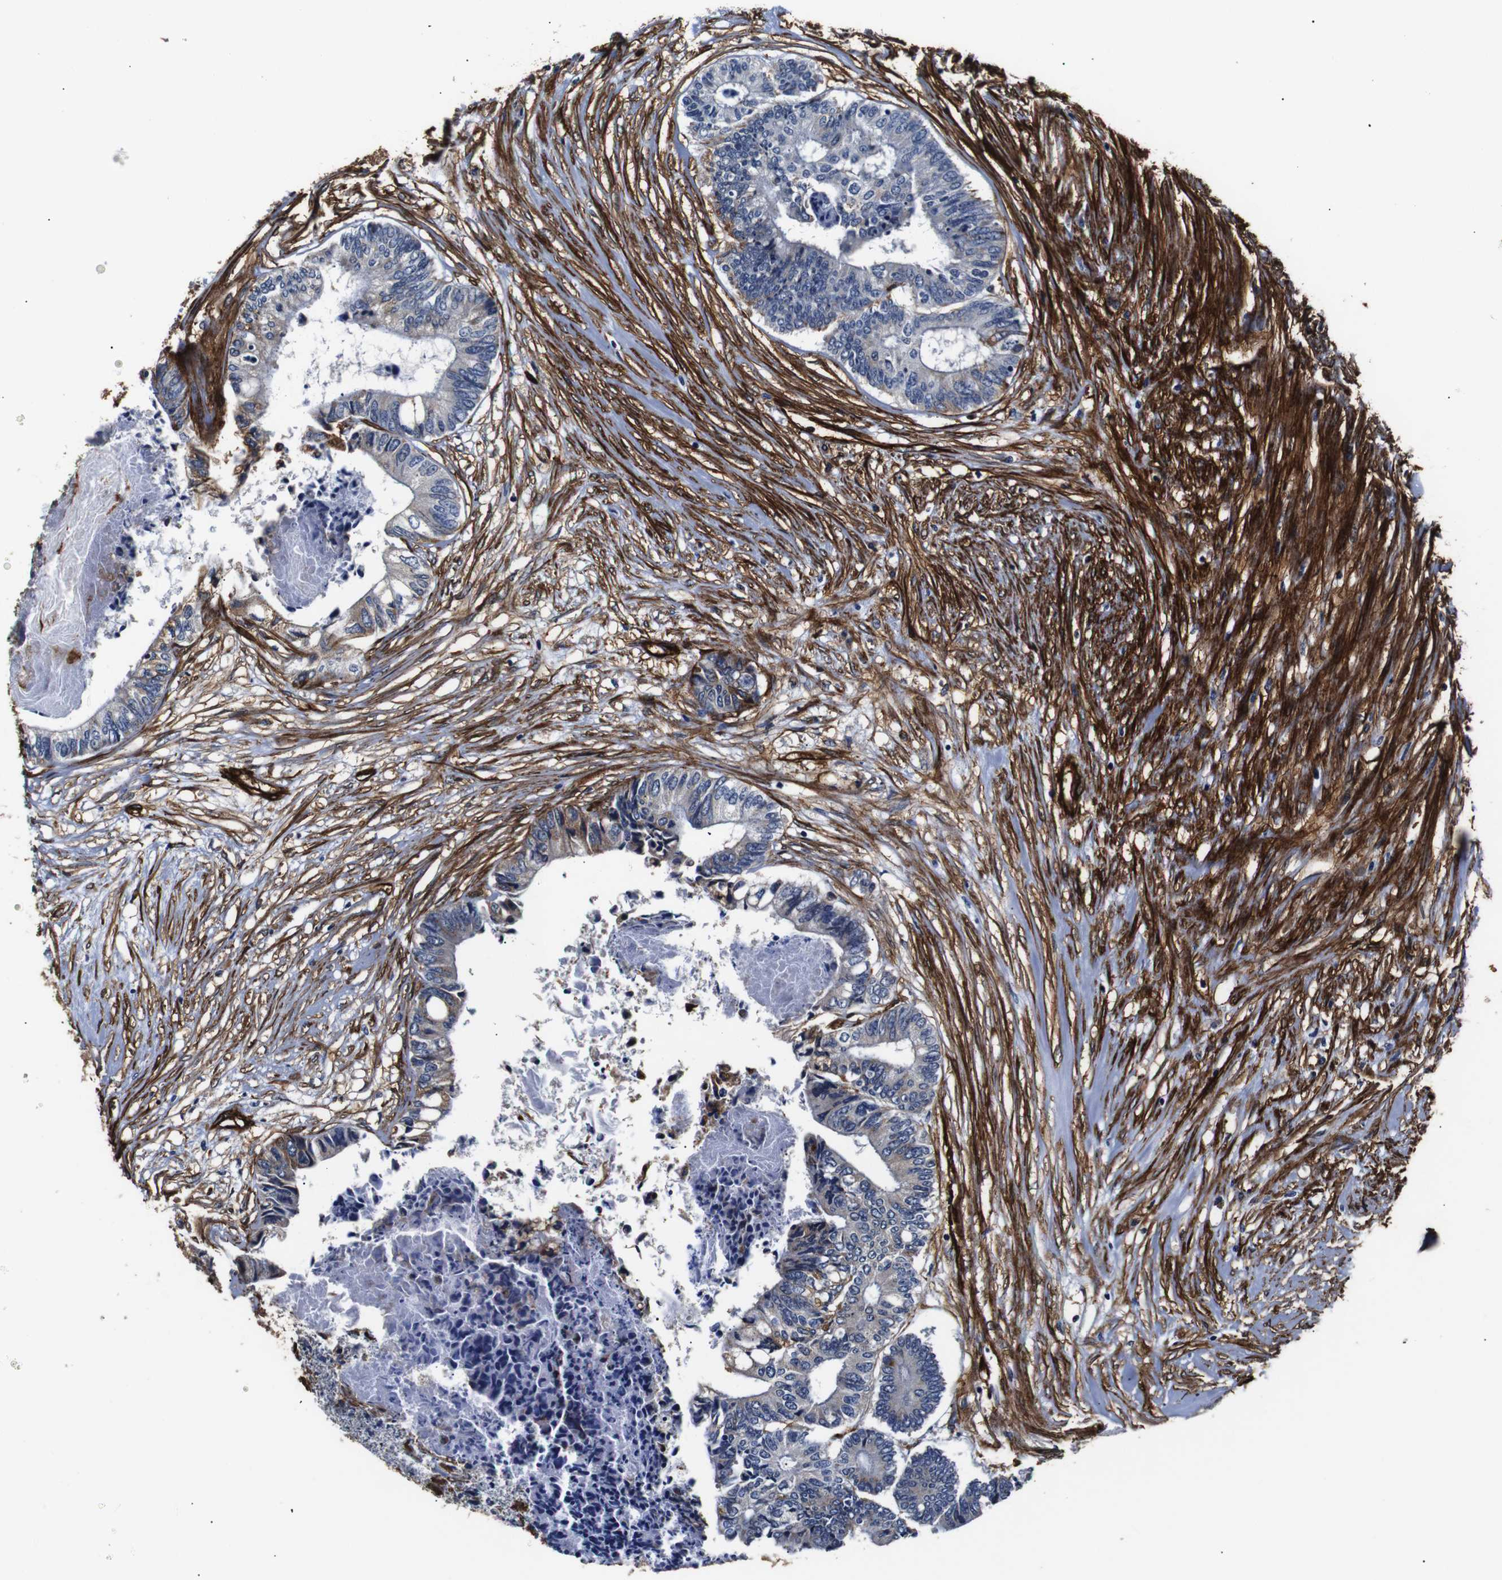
{"staining": {"intensity": "moderate", "quantity": "<25%", "location": "cytoplasmic/membranous"}, "tissue": "colorectal cancer", "cell_type": "Tumor cells", "image_type": "cancer", "snomed": [{"axis": "morphology", "description": "Adenocarcinoma, NOS"}, {"axis": "topography", "description": "Rectum"}], "caption": "Protein staining exhibits moderate cytoplasmic/membranous staining in about <25% of tumor cells in adenocarcinoma (colorectal).", "gene": "CAV2", "patient": {"sex": "male", "age": 63}}